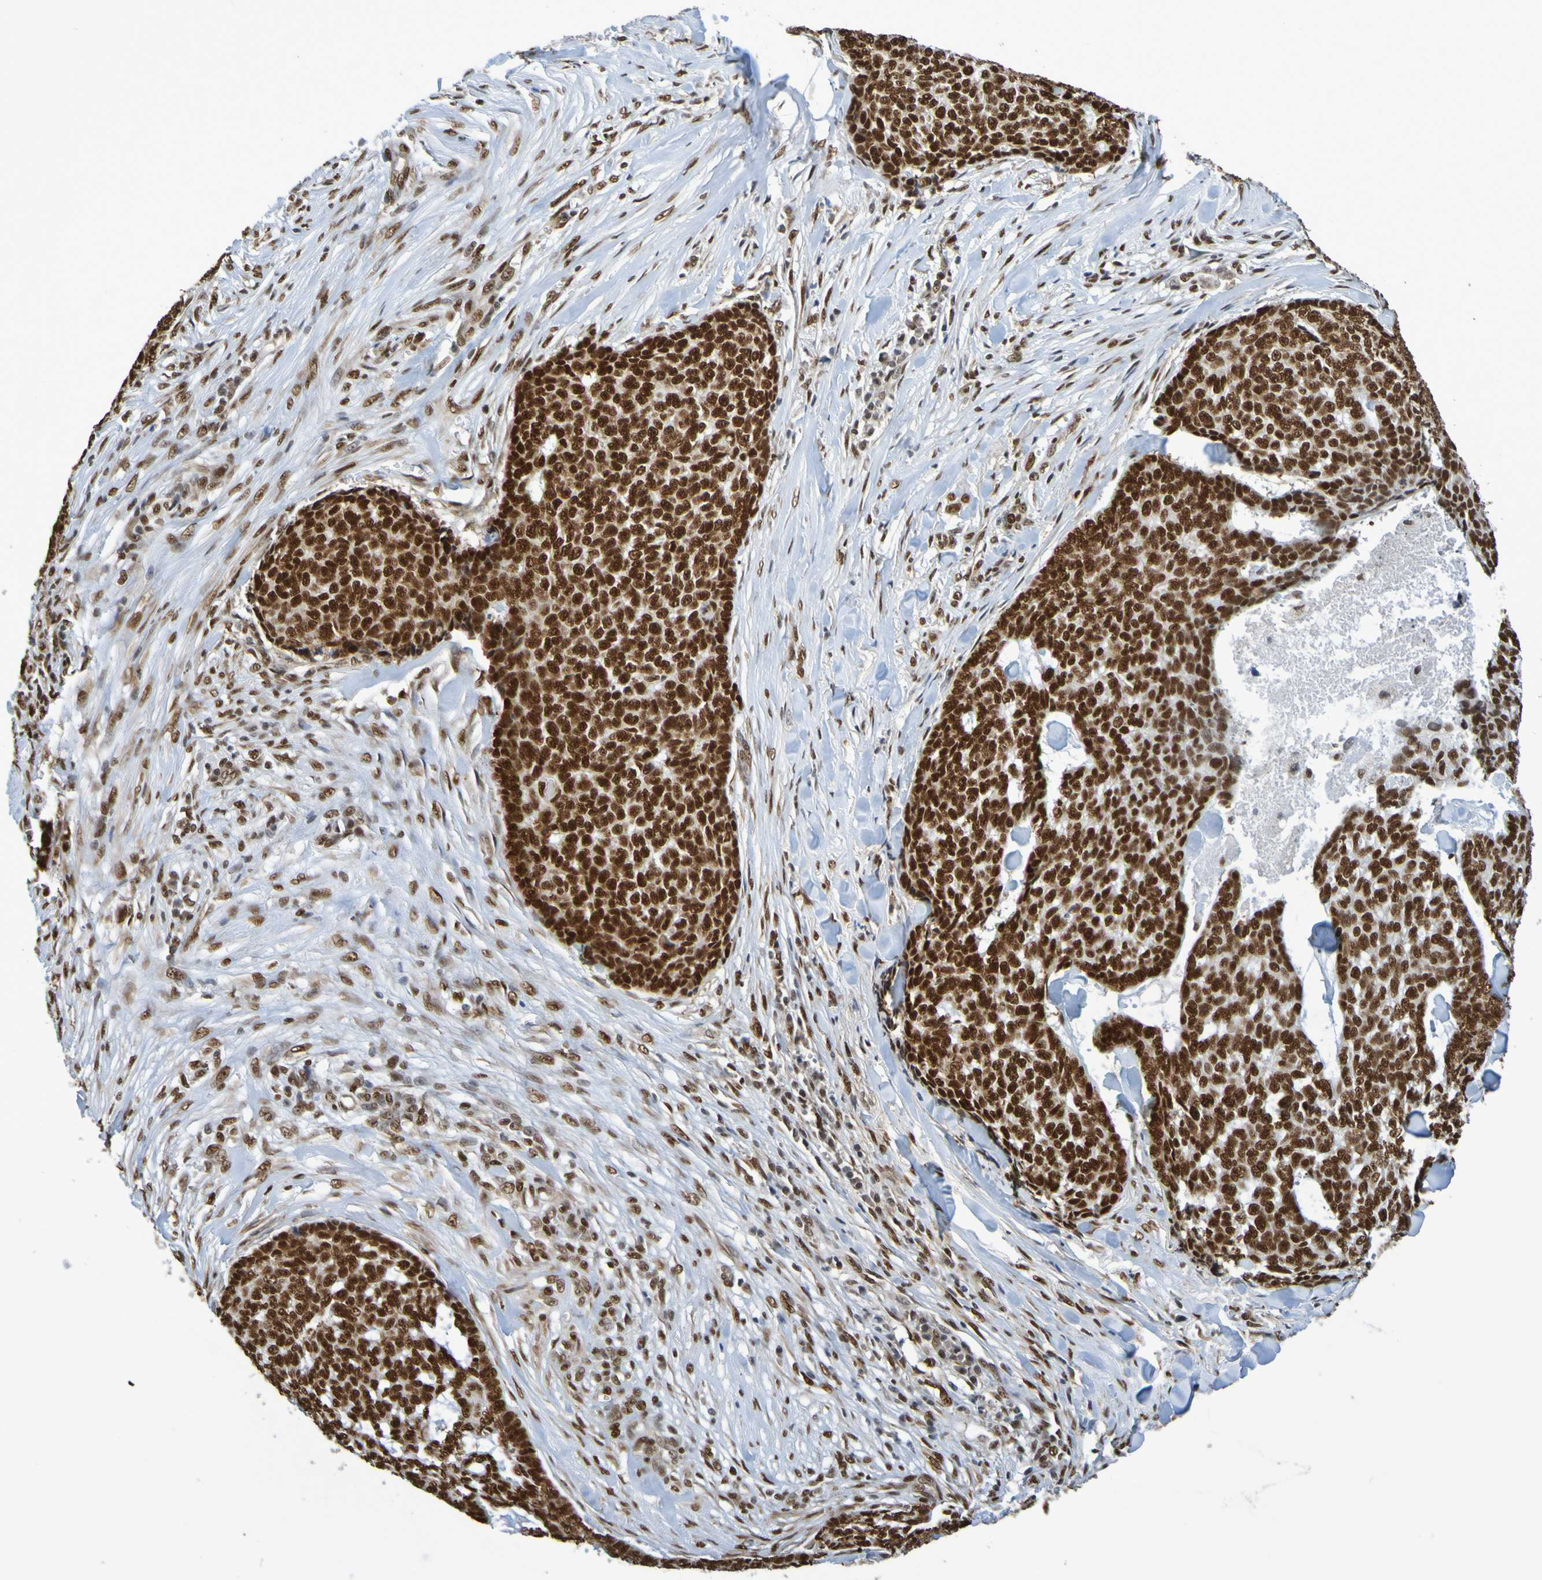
{"staining": {"intensity": "strong", "quantity": ">75%", "location": "nuclear"}, "tissue": "skin cancer", "cell_type": "Tumor cells", "image_type": "cancer", "snomed": [{"axis": "morphology", "description": "Basal cell carcinoma"}, {"axis": "topography", "description": "Skin"}], "caption": "Immunohistochemistry (IHC) histopathology image of skin cancer (basal cell carcinoma) stained for a protein (brown), which reveals high levels of strong nuclear positivity in approximately >75% of tumor cells.", "gene": "HDAC2", "patient": {"sex": "male", "age": 84}}